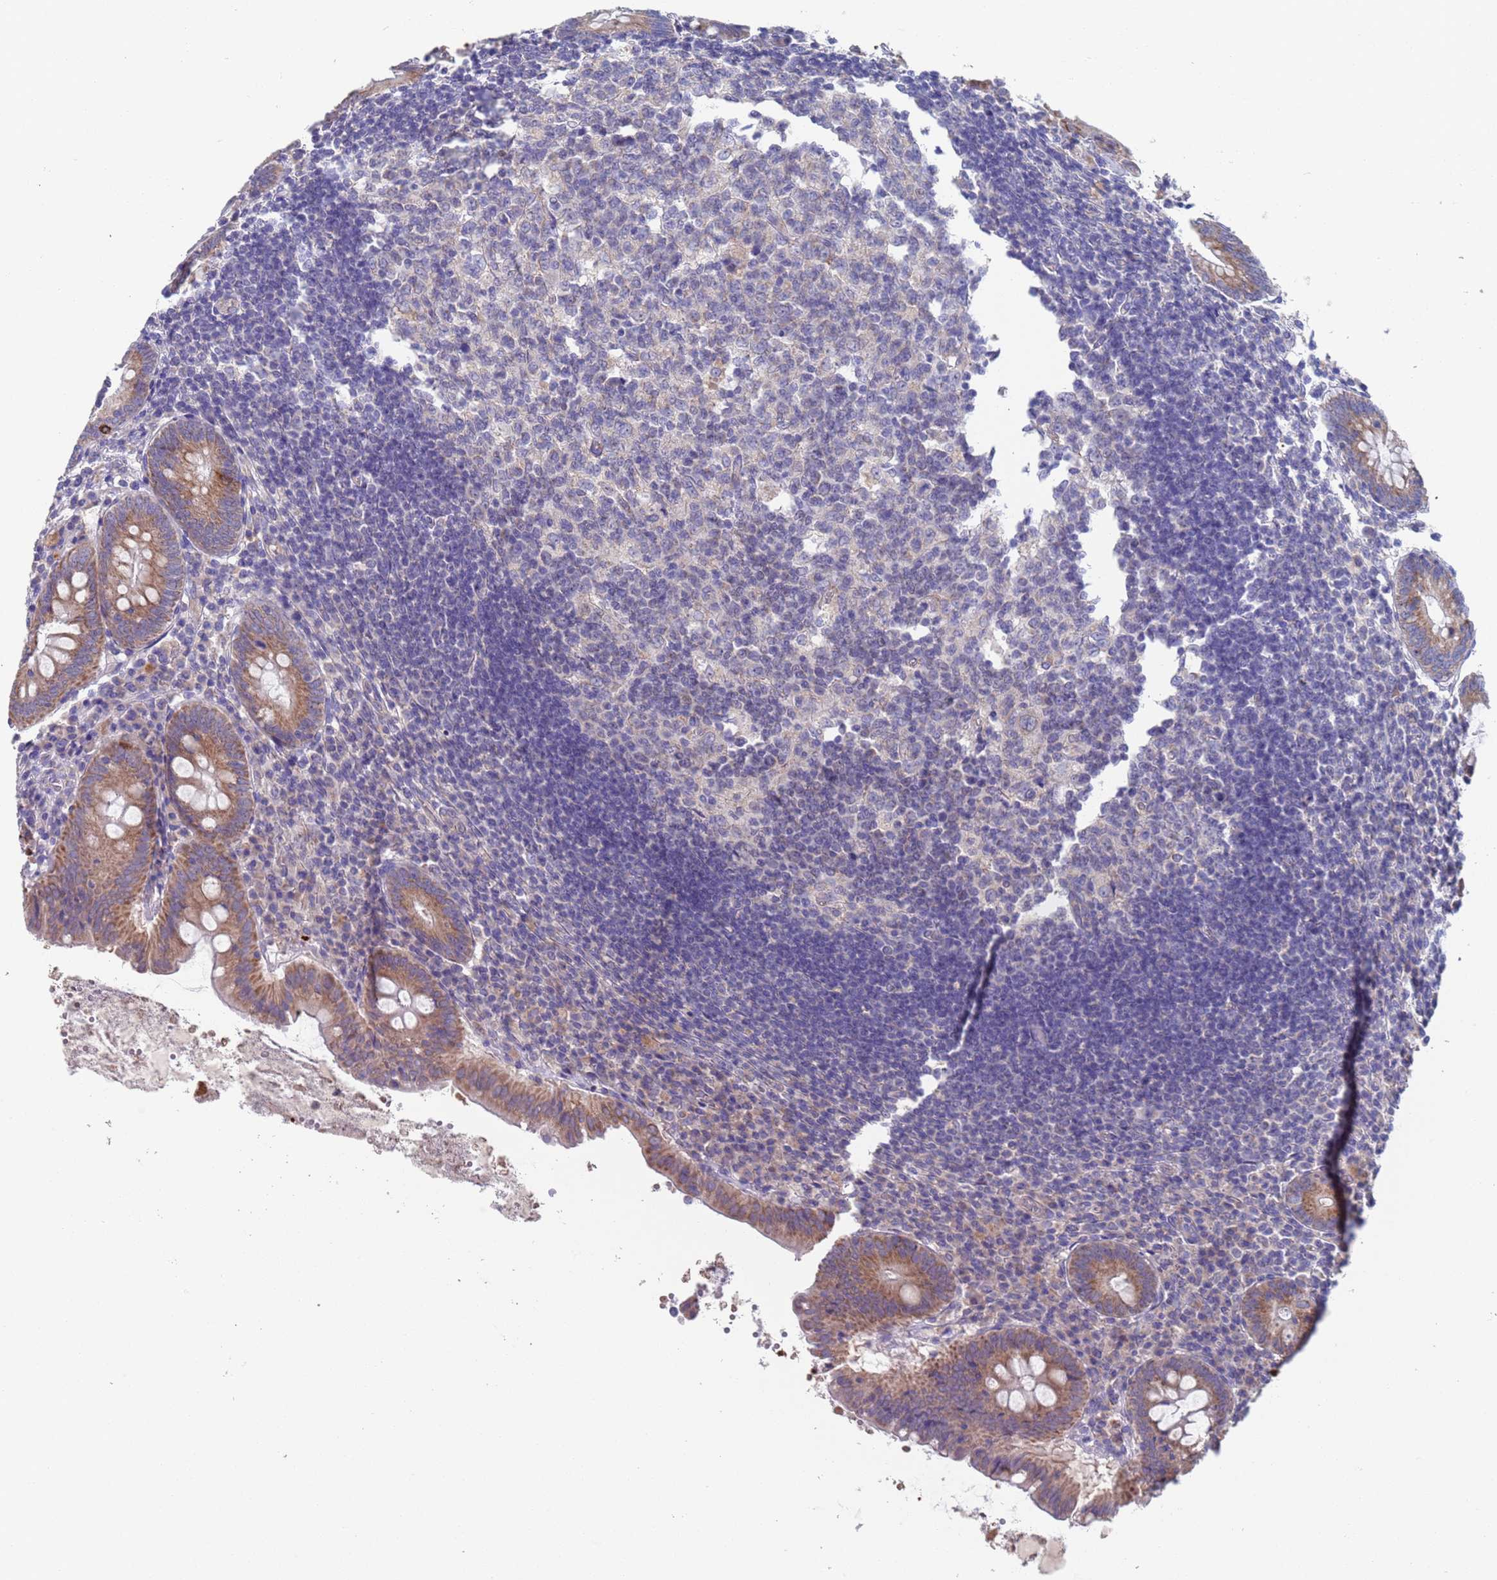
{"staining": {"intensity": "moderate", "quantity": ">75%", "location": "cytoplasmic/membranous"}, "tissue": "appendix", "cell_type": "Glandular cells", "image_type": "normal", "snomed": [{"axis": "morphology", "description": "Normal tissue, NOS"}, {"axis": "topography", "description": "Appendix"}], "caption": "The immunohistochemical stain highlights moderate cytoplasmic/membranous staining in glandular cells of benign appendix. Using DAB (3,3'-diaminobenzidine) (brown) and hematoxylin (blue) stains, captured at high magnification using brightfield microscopy.", "gene": "PET117", "patient": {"sex": "female", "age": 54}}